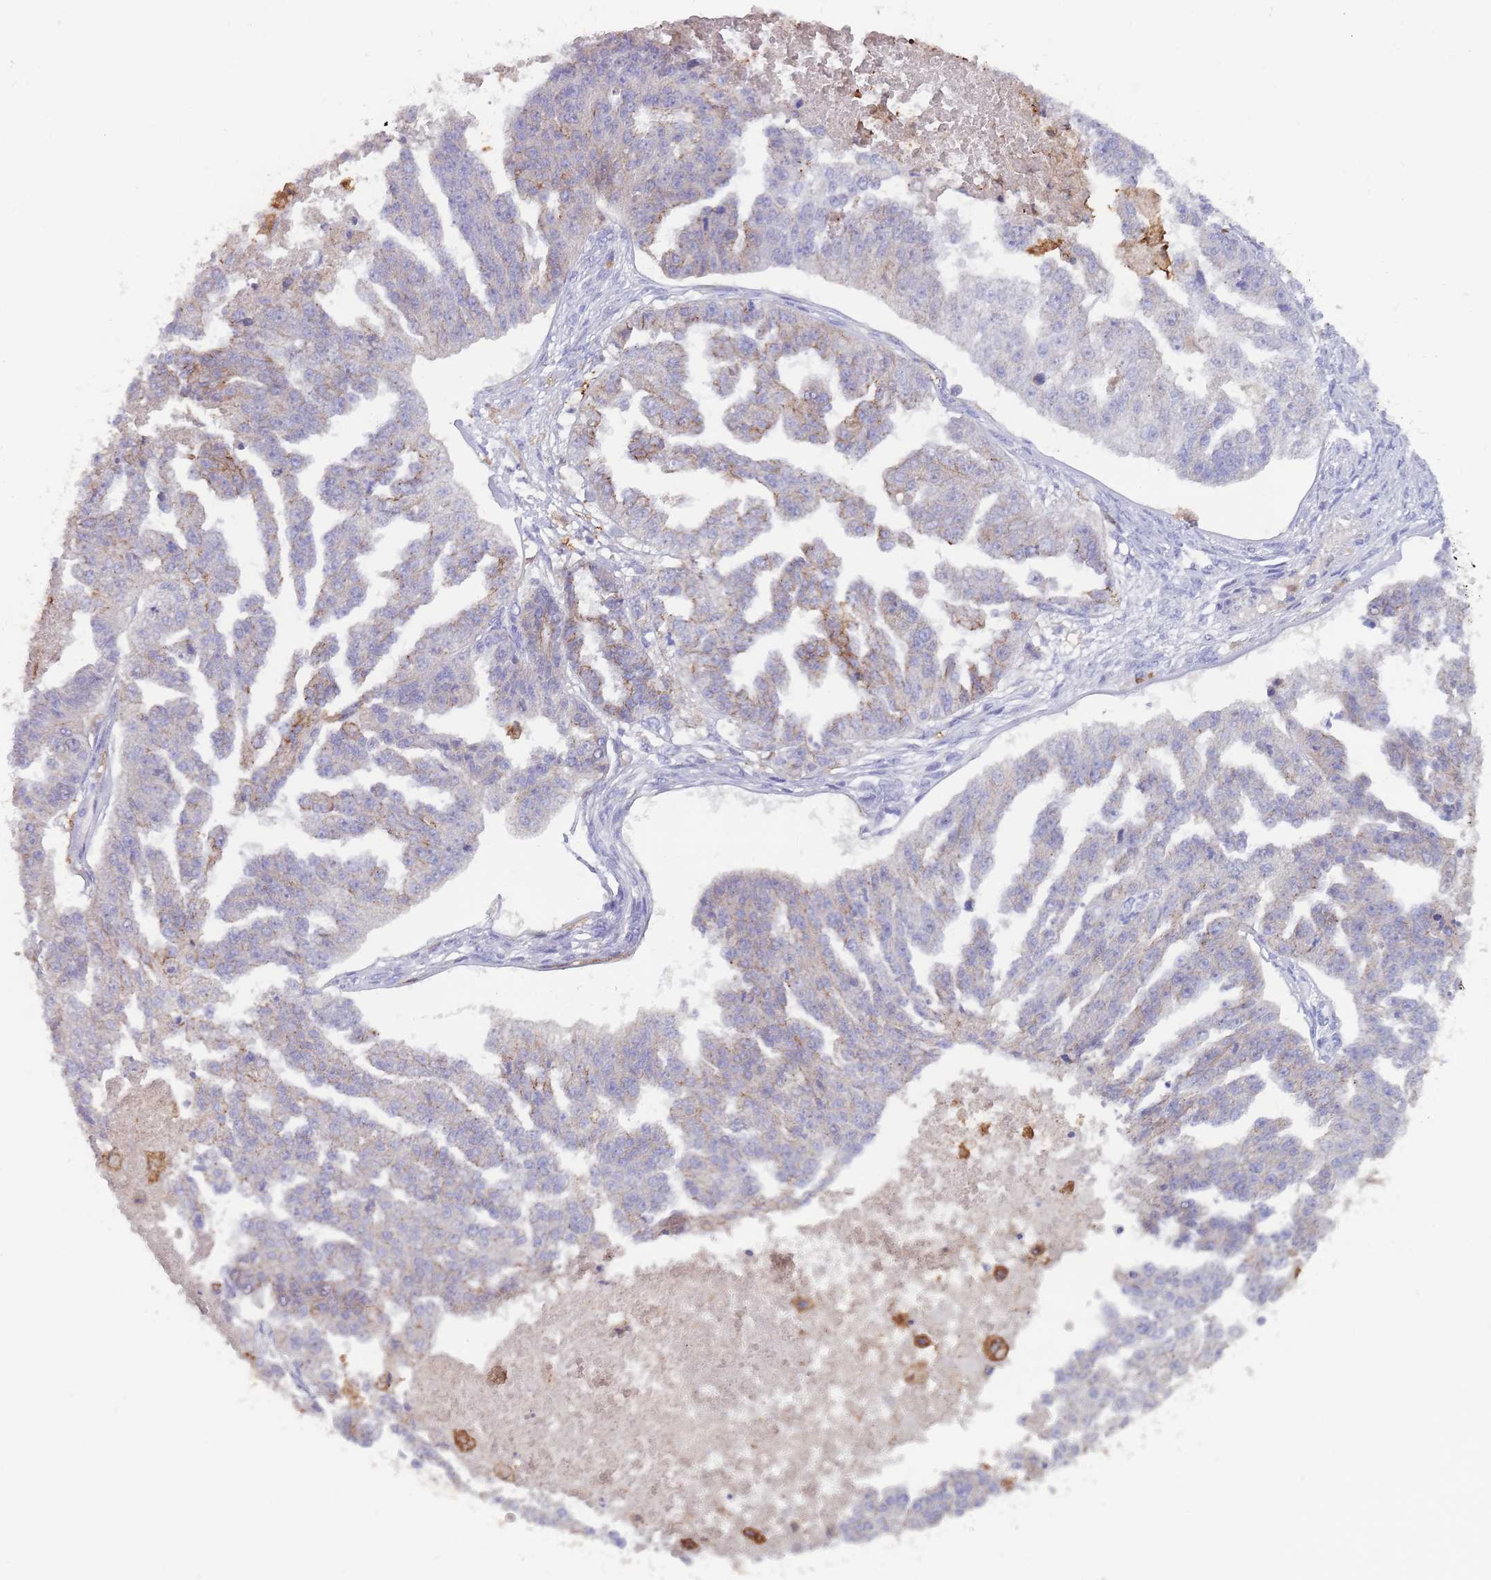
{"staining": {"intensity": "moderate", "quantity": "<25%", "location": "cytoplasmic/membranous"}, "tissue": "ovarian cancer", "cell_type": "Tumor cells", "image_type": "cancer", "snomed": [{"axis": "morphology", "description": "Cystadenocarcinoma, serous, NOS"}, {"axis": "topography", "description": "Ovary"}], "caption": "Ovarian cancer stained for a protein exhibits moderate cytoplasmic/membranous positivity in tumor cells. (Brightfield microscopy of DAB IHC at high magnification).", "gene": "CD33", "patient": {"sex": "female", "age": 58}}